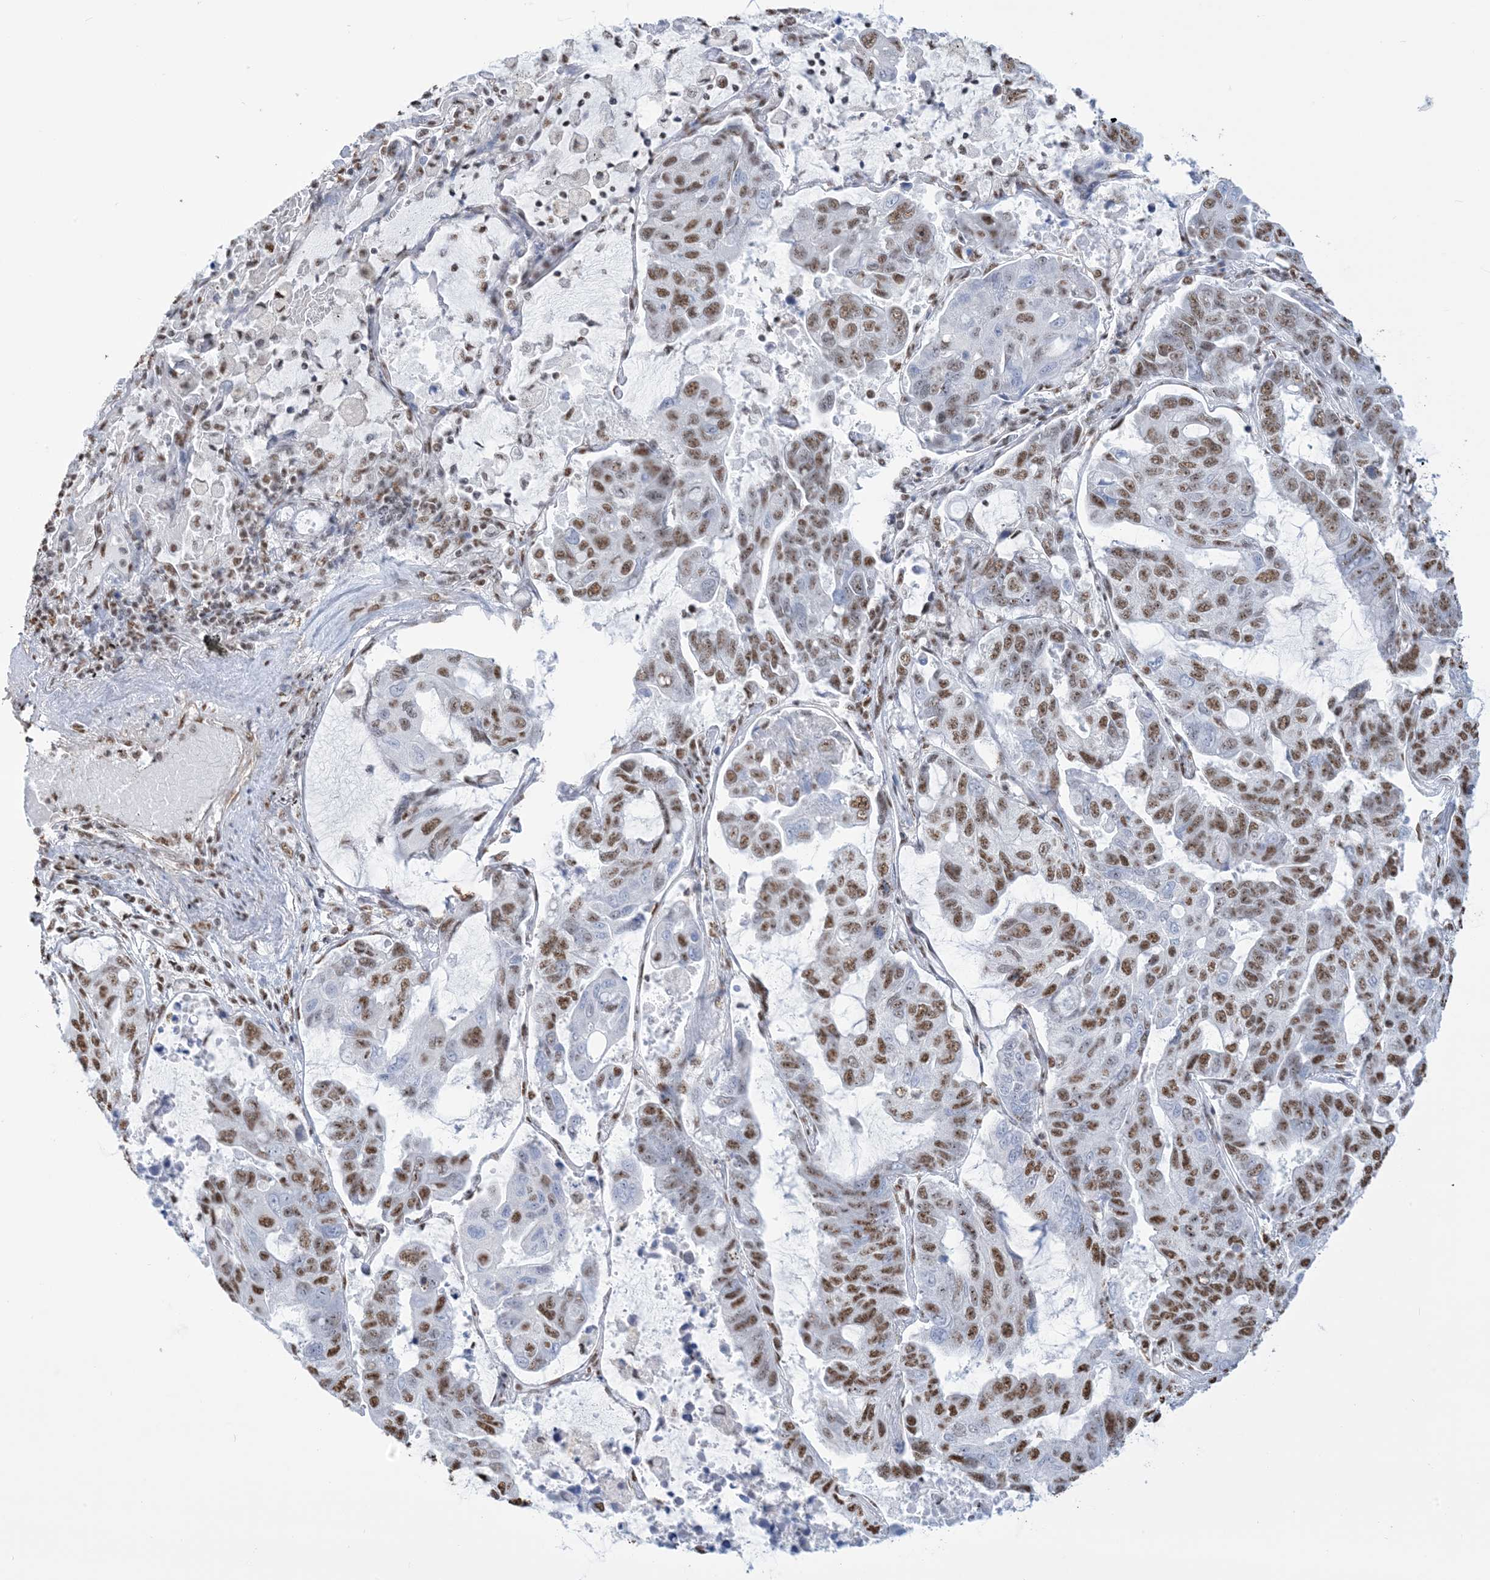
{"staining": {"intensity": "moderate", "quantity": ">75%", "location": "nuclear"}, "tissue": "lung cancer", "cell_type": "Tumor cells", "image_type": "cancer", "snomed": [{"axis": "morphology", "description": "Adenocarcinoma, NOS"}, {"axis": "topography", "description": "Lung"}], "caption": "A histopathology image of lung cancer (adenocarcinoma) stained for a protein reveals moderate nuclear brown staining in tumor cells.", "gene": "ZNF792", "patient": {"sex": "male", "age": 64}}